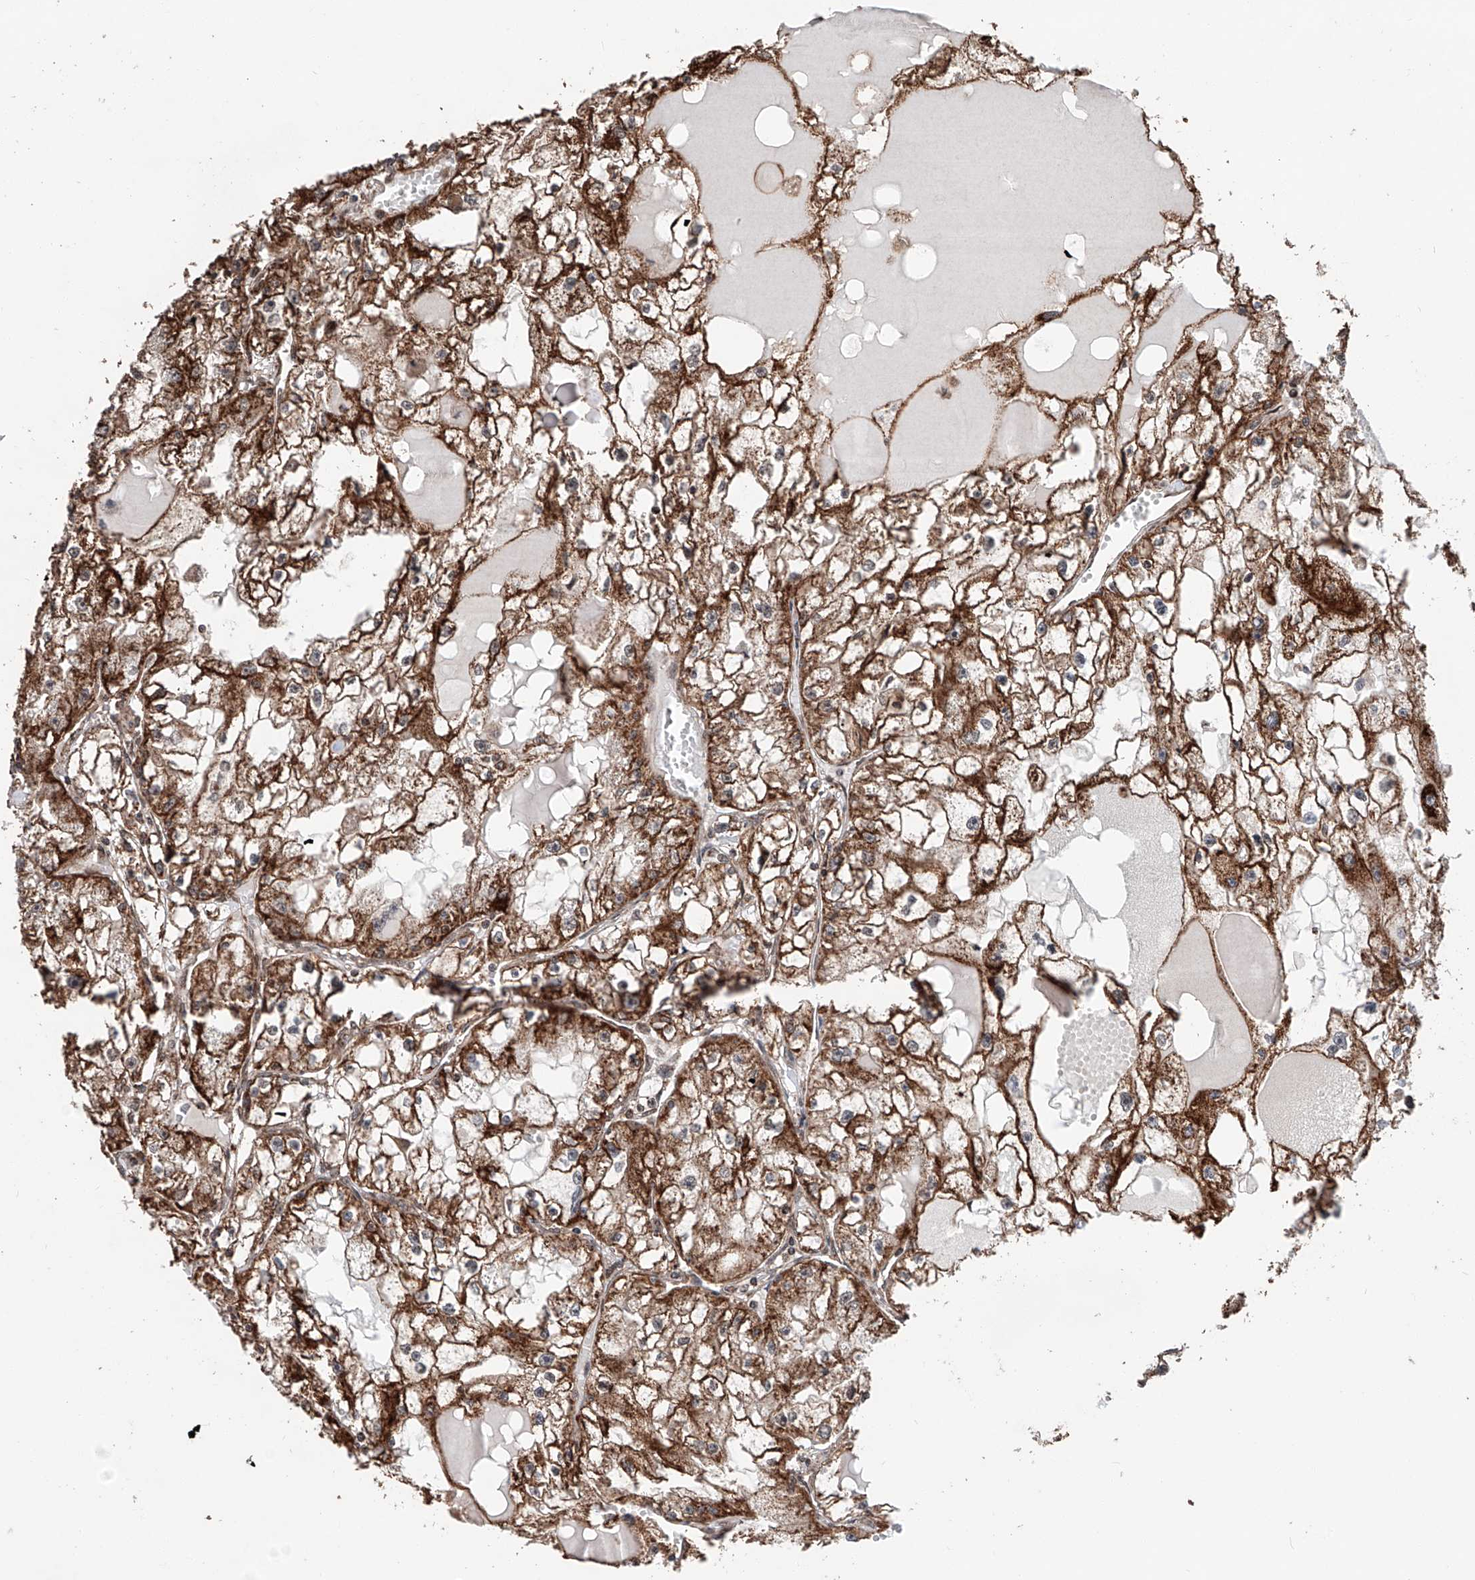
{"staining": {"intensity": "strong", "quantity": ">75%", "location": "cytoplasmic/membranous"}, "tissue": "renal cancer", "cell_type": "Tumor cells", "image_type": "cancer", "snomed": [{"axis": "morphology", "description": "Adenocarcinoma, NOS"}, {"axis": "topography", "description": "Kidney"}], "caption": "The immunohistochemical stain highlights strong cytoplasmic/membranous staining in tumor cells of adenocarcinoma (renal) tissue.", "gene": "ZNF445", "patient": {"sex": "male", "age": 56}}